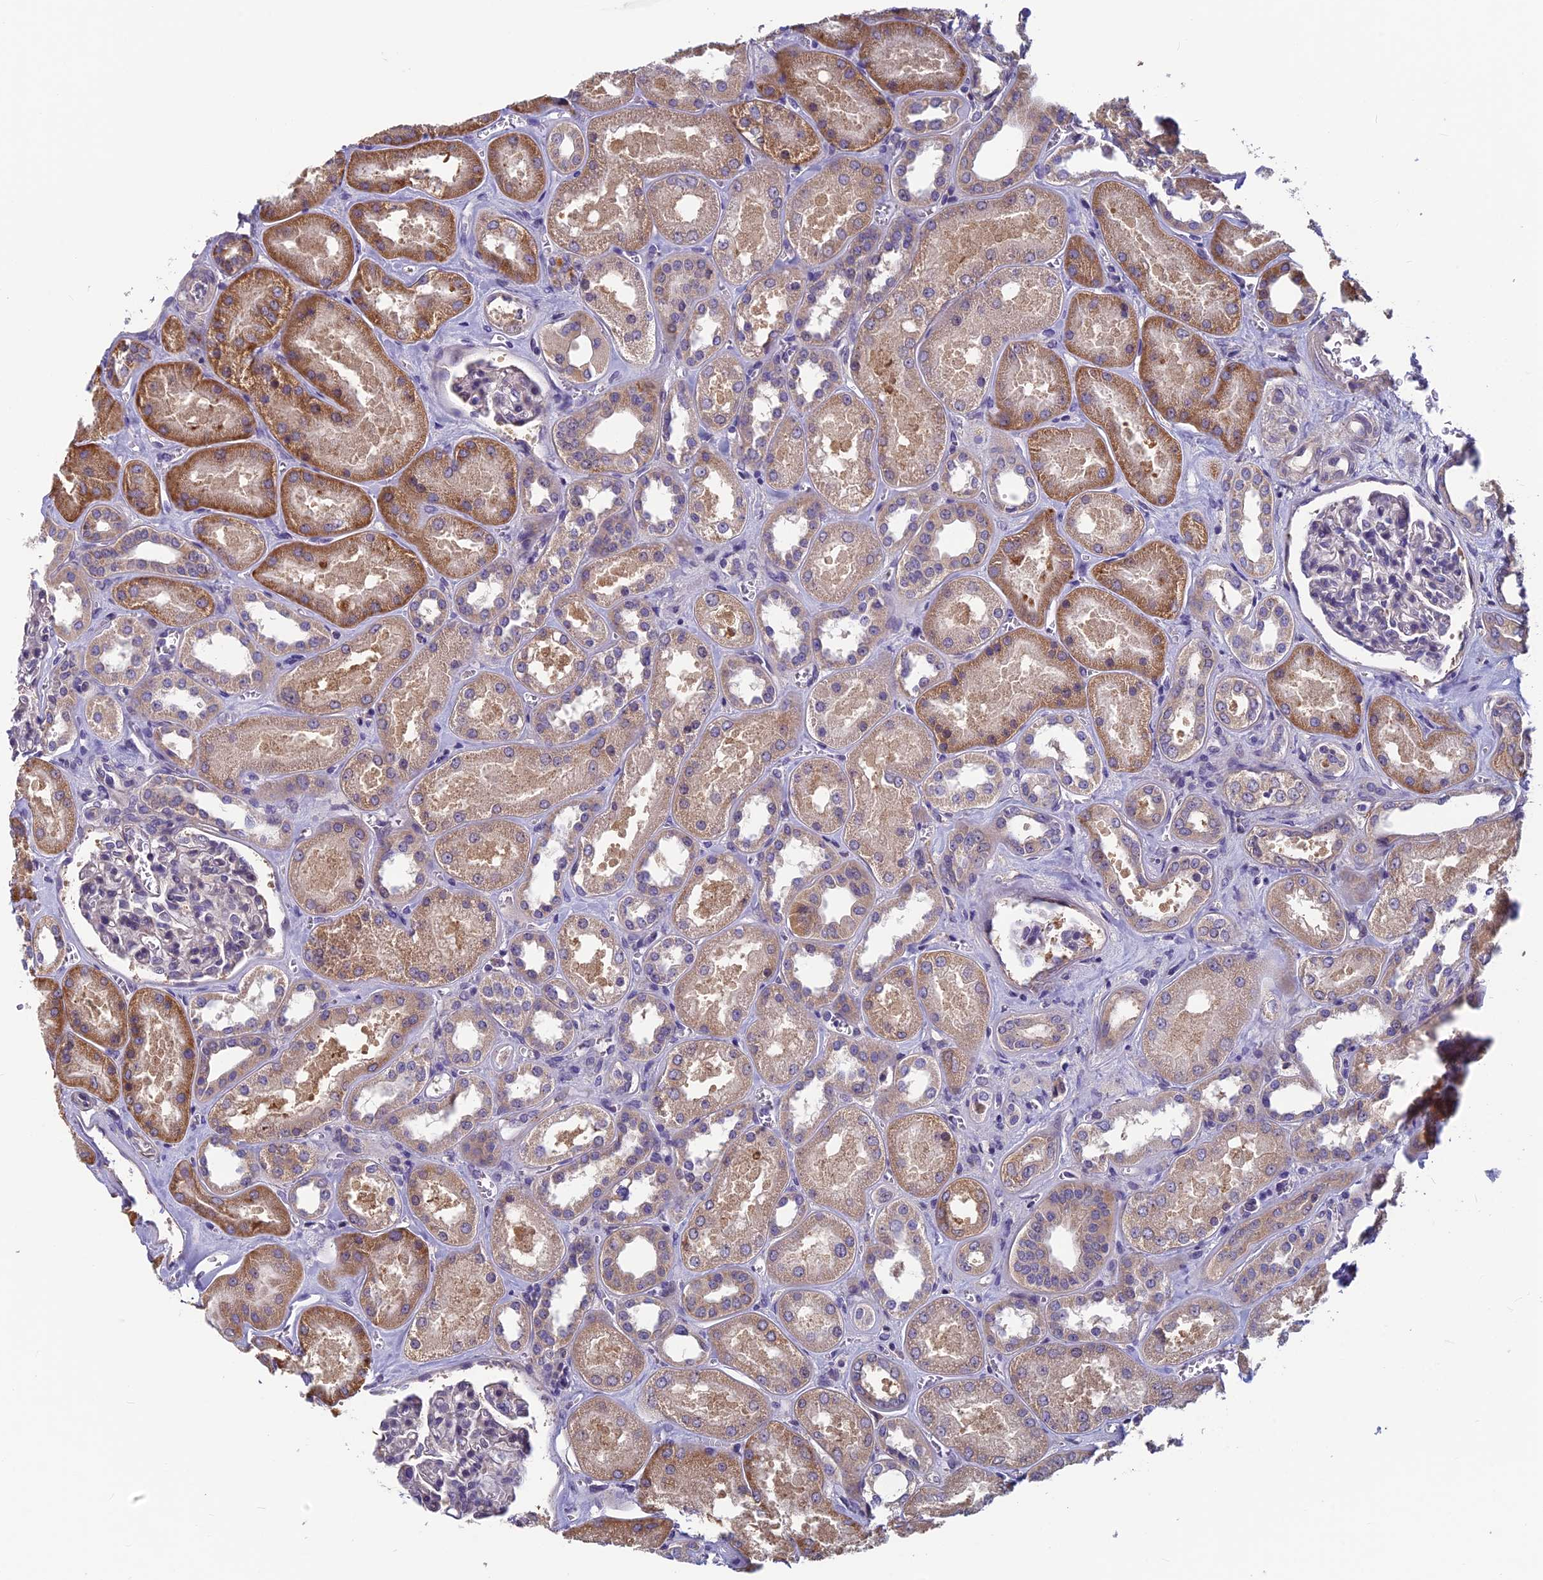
{"staining": {"intensity": "negative", "quantity": "none", "location": "none"}, "tissue": "kidney", "cell_type": "Cells in glomeruli", "image_type": "normal", "snomed": [{"axis": "morphology", "description": "Normal tissue, NOS"}, {"axis": "morphology", "description": "Adenocarcinoma, NOS"}, {"axis": "topography", "description": "Kidney"}], "caption": "Human kidney stained for a protein using immunohistochemistry displays no positivity in cells in glomeruli.", "gene": "HECA", "patient": {"sex": "female", "age": 68}}